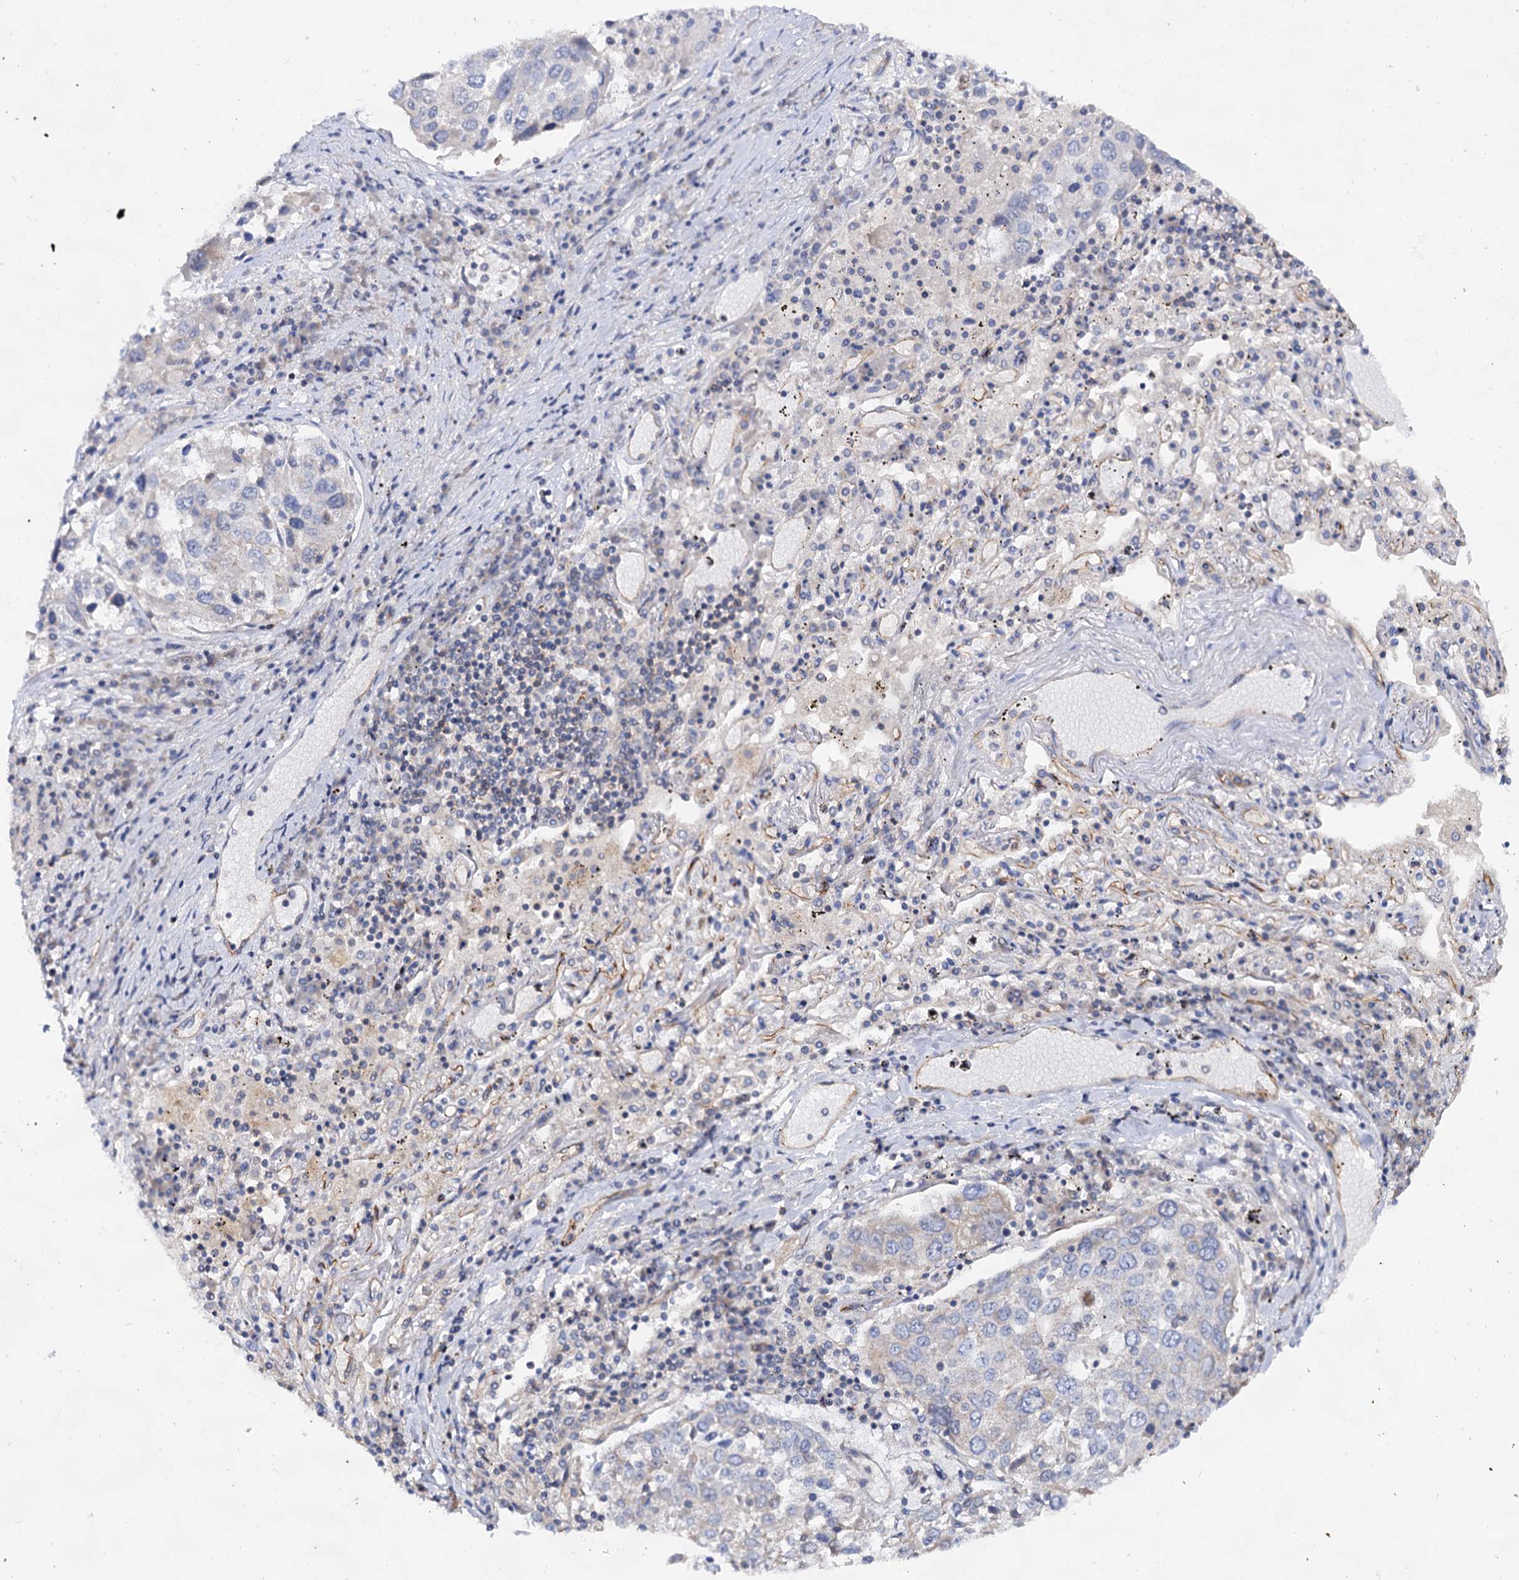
{"staining": {"intensity": "negative", "quantity": "none", "location": "none"}, "tissue": "lung cancer", "cell_type": "Tumor cells", "image_type": "cancer", "snomed": [{"axis": "morphology", "description": "Squamous cell carcinoma, NOS"}, {"axis": "topography", "description": "Lung"}], "caption": "This is a micrograph of IHC staining of lung squamous cell carcinoma, which shows no expression in tumor cells.", "gene": "ABLIM1", "patient": {"sex": "male", "age": 65}}